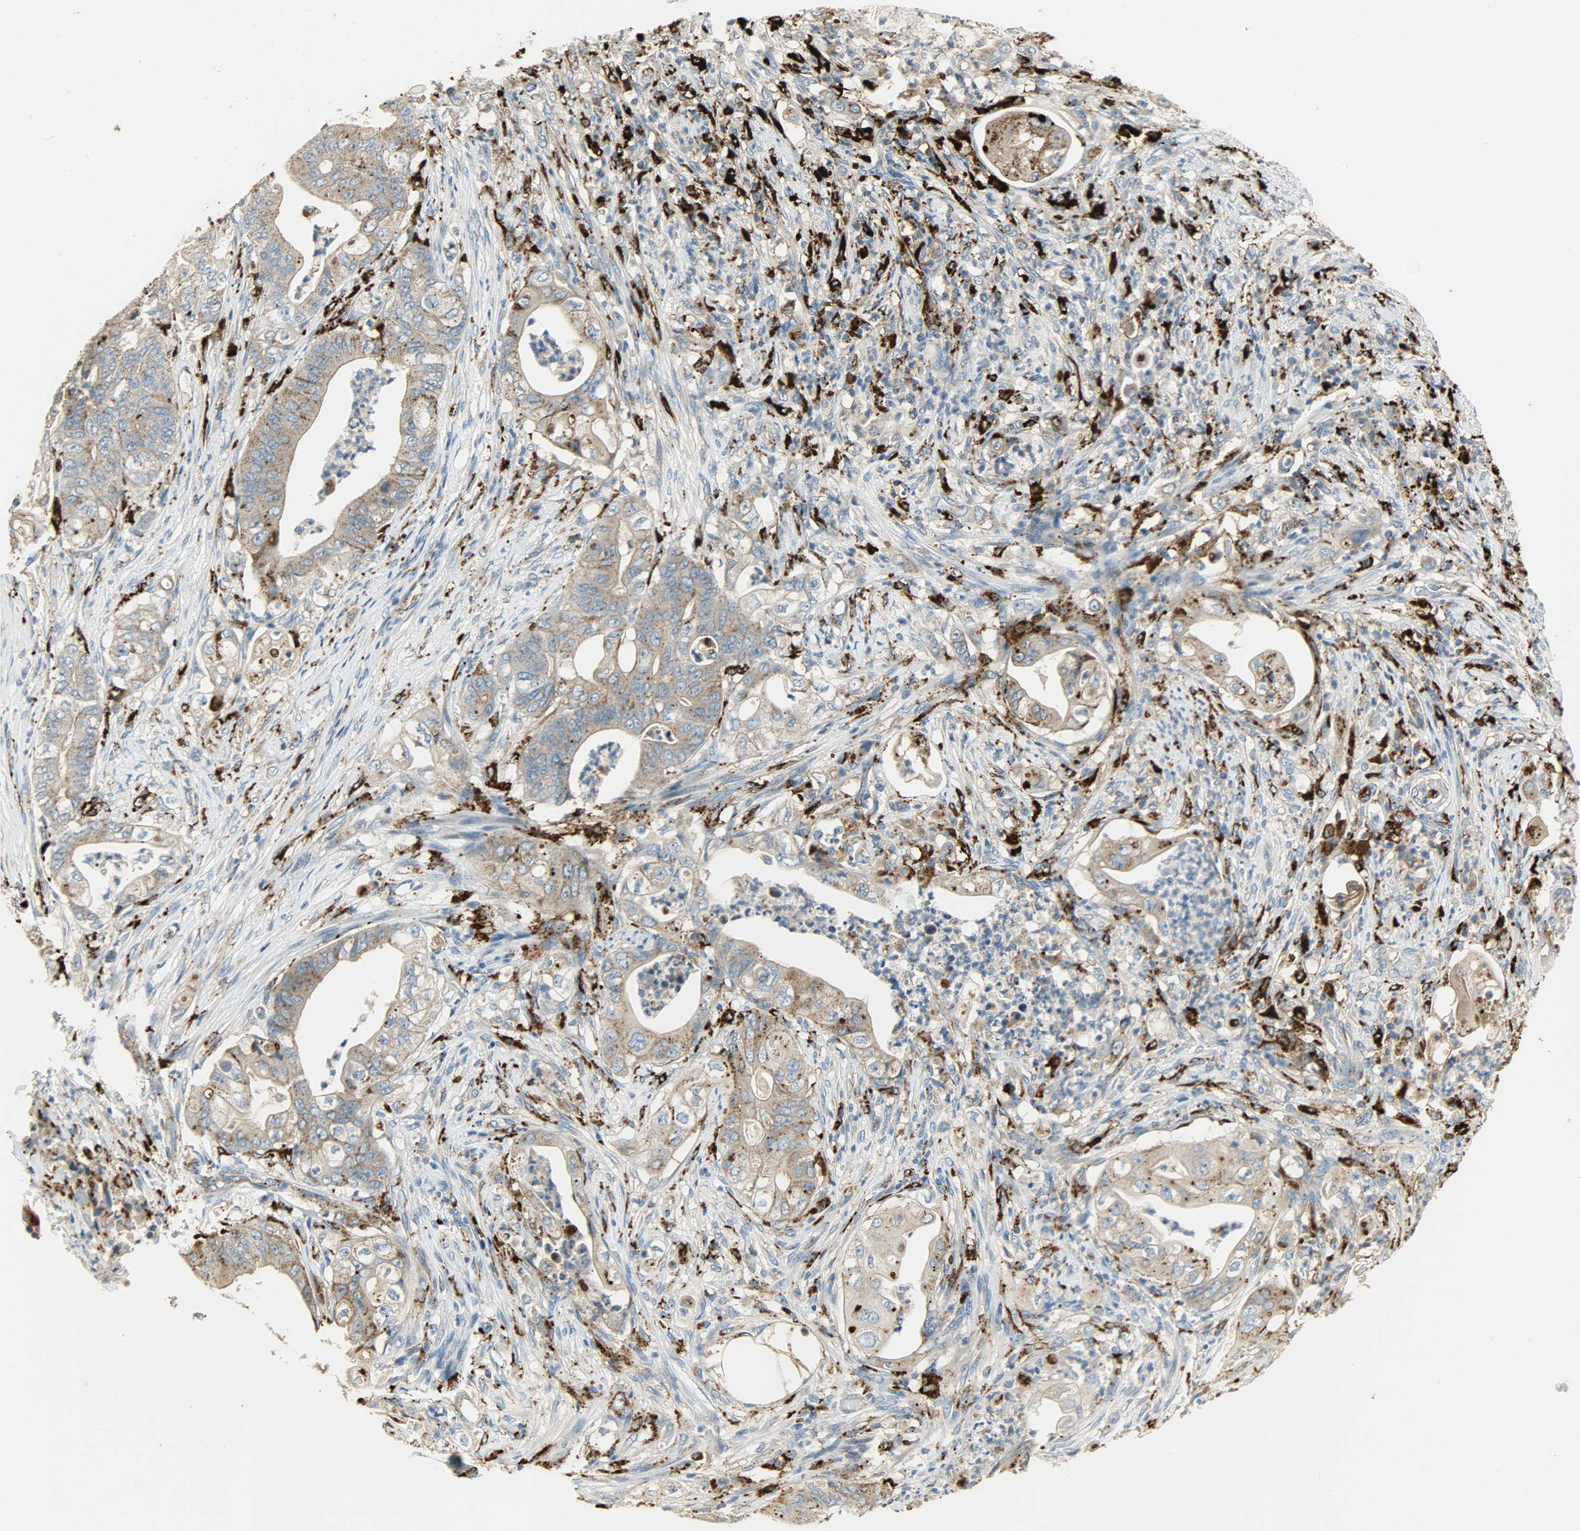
{"staining": {"intensity": "weak", "quantity": ">75%", "location": "cytoplasmic/membranous"}, "tissue": "stomach cancer", "cell_type": "Tumor cells", "image_type": "cancer", "snomed": [{"axis": "morphology", "description": "Adenocarcinoma, NOS"}, {"axis": "topography", "description": "Stomach"}], "caption": "Stomach cancer tissue displays weak cytoplasmic/membranous expression in approximately >75% of tumor cells, visualized by immunohistochemistry.", "gene": "ASAH1", "patient": {"sex": "female", "age": 73}}